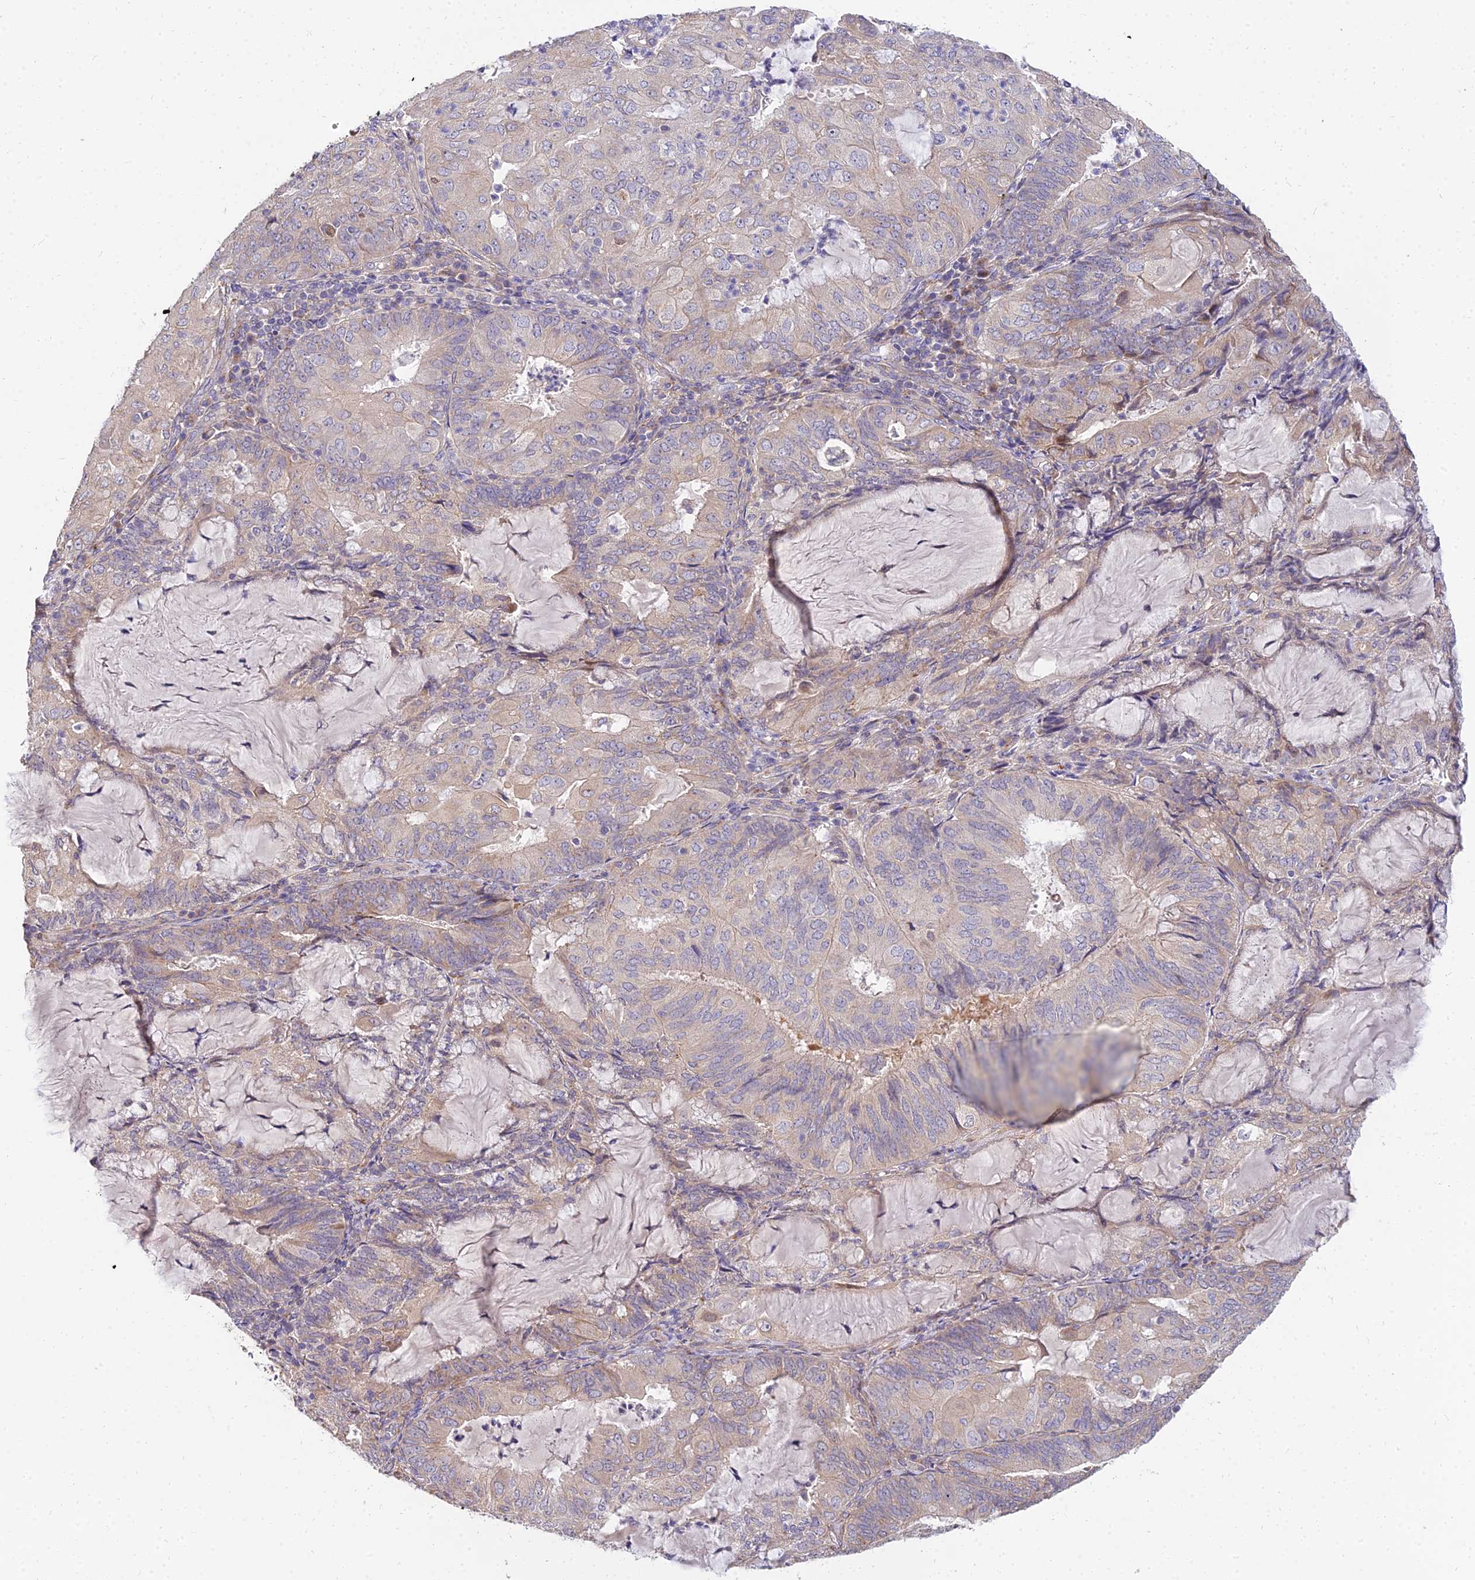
{"staining": {"intensity": "weak", "quantity": "25%-75%", "location": "cytoplasmic/membranous"}, "tissue": "endometrial cancer", "cell_type": "Tumor cells", "image_type": "cancer", "snomed": [{"axis": "morphology", "description": "Adenocarcinoma, NOS"}, {"axis": "topography", "description": "Endometrium"}], "caption": "A photomicrograph of endometrial cancer stained for a protein demonstrates weak cytoplasmic/membranous brown staining in tumor cells. (Brightfield microscopy of DAB IHC at high magnification).", "gene": "ARL8B", "patient": {"sex": "female", "age": 81}}